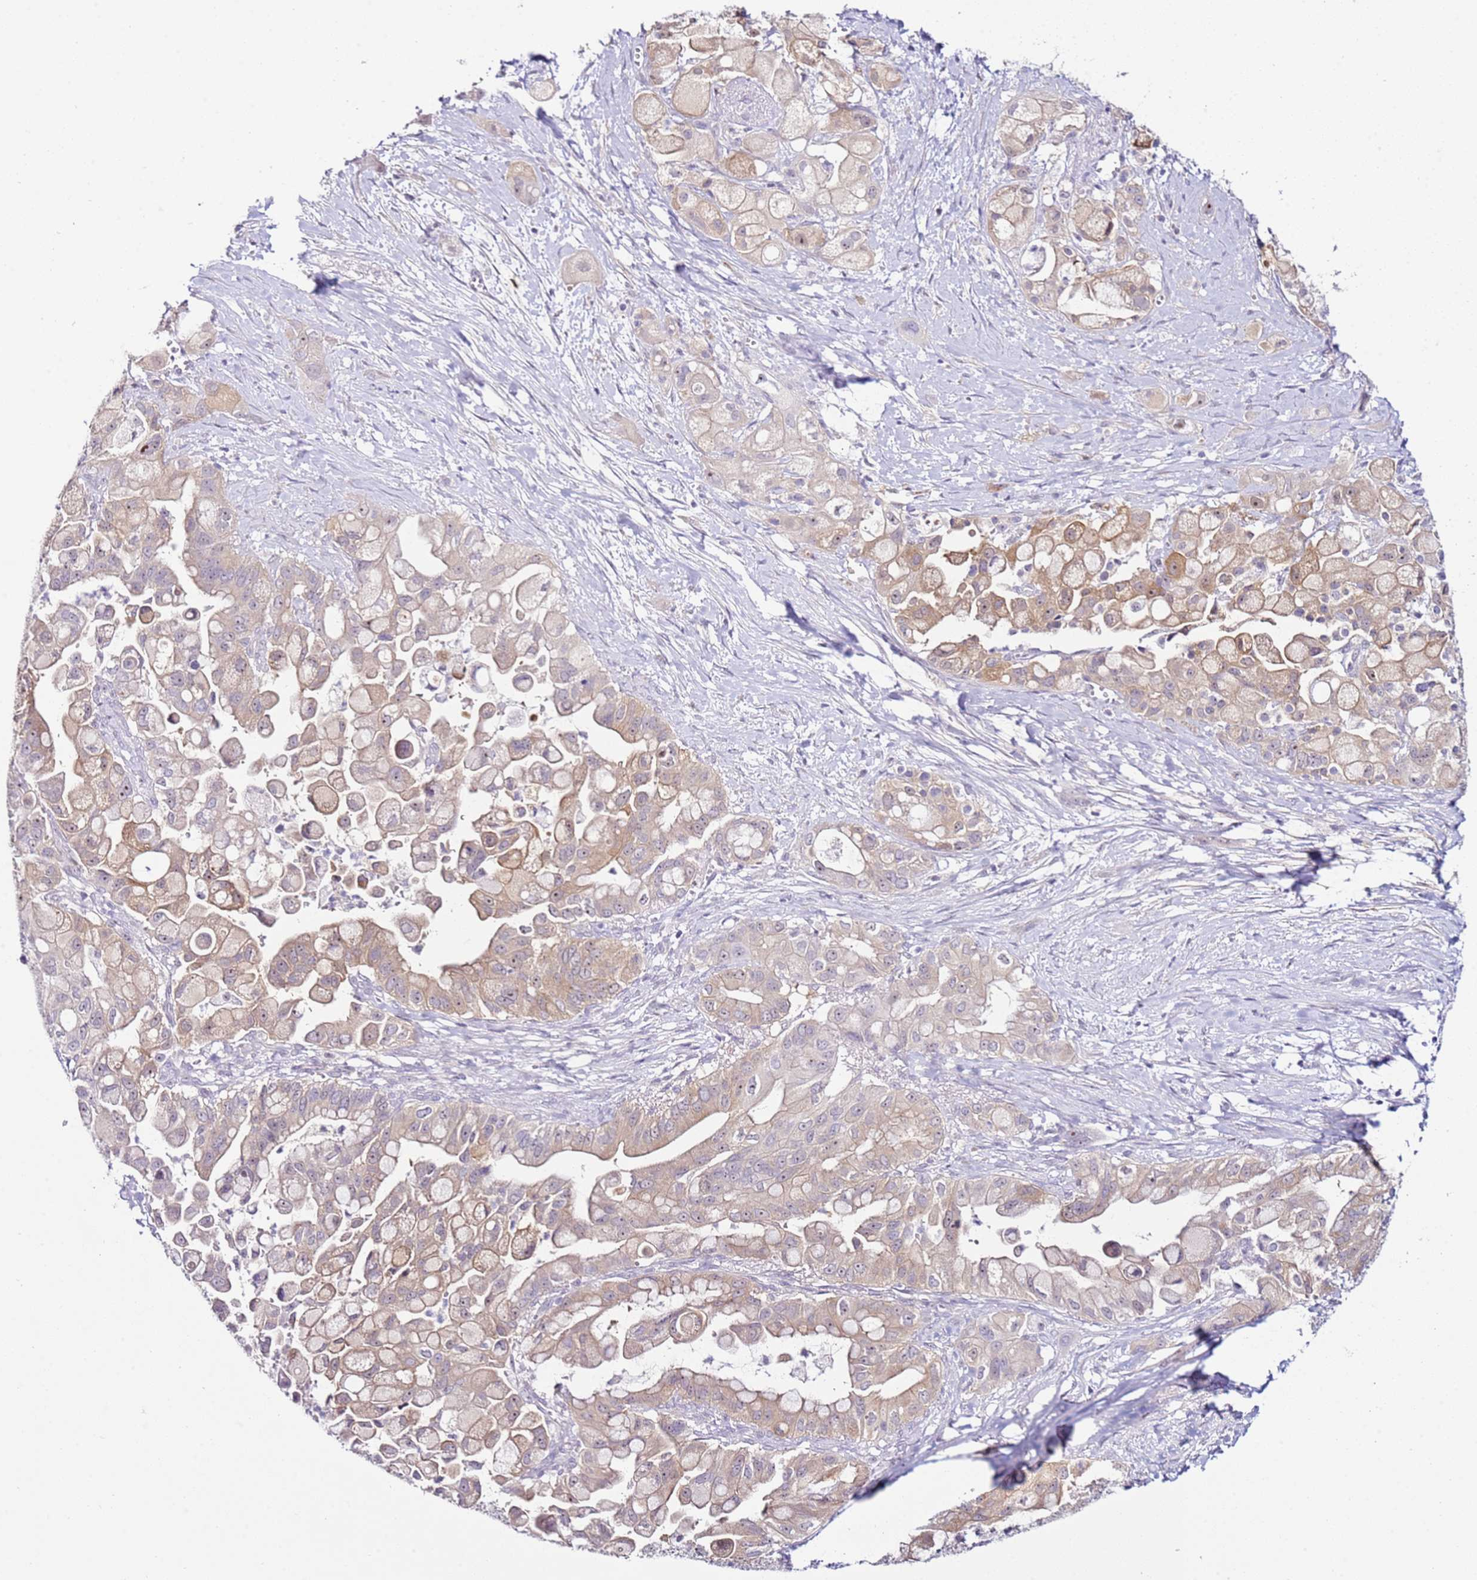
{"staining": {"intensity": "weak", "quantity": ">75%", "location": "cytoplasmic/membranous"}, "tissue": "pancreatic cancer", "cell_type": "Tumor cells", "image_type": "cancer", "snomed": [{"axis": "morphology", "description": "Adenocarcinoma, NOS"}, {"axis": "topography", "description": "Pancreas"}], "caption": "Tumor cells show weak cytoplasmic/membranous positivity in approximately >75% of cells in adenocarcinoma (pancreatic). The protein of interest is shown in brown color, while the nuclei are stained blue.", "gene": "HGD", "patient": {"sex": "male", "age": 68}}